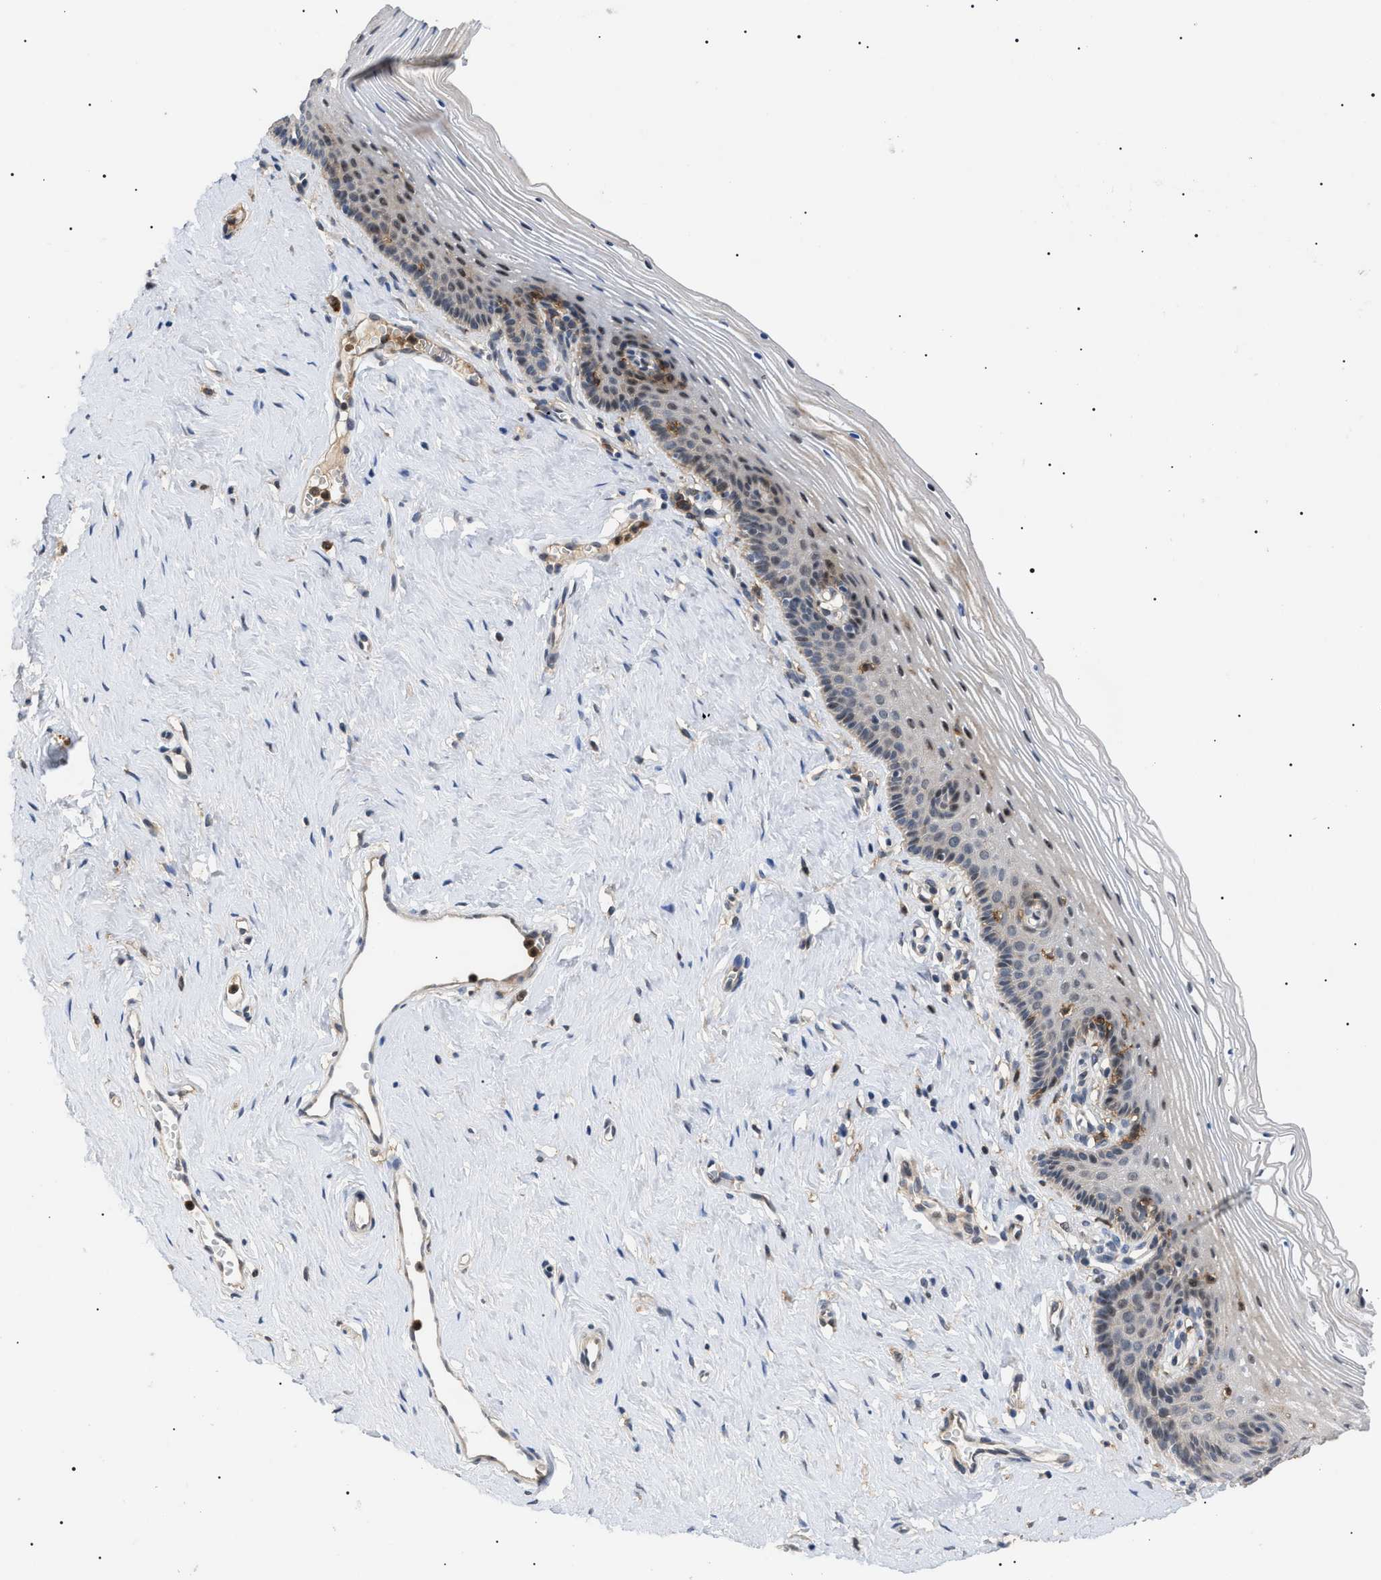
{"staining": {"intensity": "weak", "quantity": "25%-75%", "location": "cytoplasmic/membranous"}, "tissue": "vagina", "cell_type": "Squamous epithelial cells", "image_type": "normal", "snomed": [{"axis": "morphology", "description": "Normal tissue, NOS"}, {"axis": "topography", "description": "Vagina"}], "caption": "The micrograph displays a brown stain indicating the presence of a protein in the cytoplasmic/membranous of squamous epithelial cells in vagina. The staining was performed using DAB (3,3'-diaminobenzidine), with brown indicating positive protein expression. Nuclei are stained blue with hematoxylin.", "gene": "CD300A", "patient": {"sex": "female", "age": 32}}